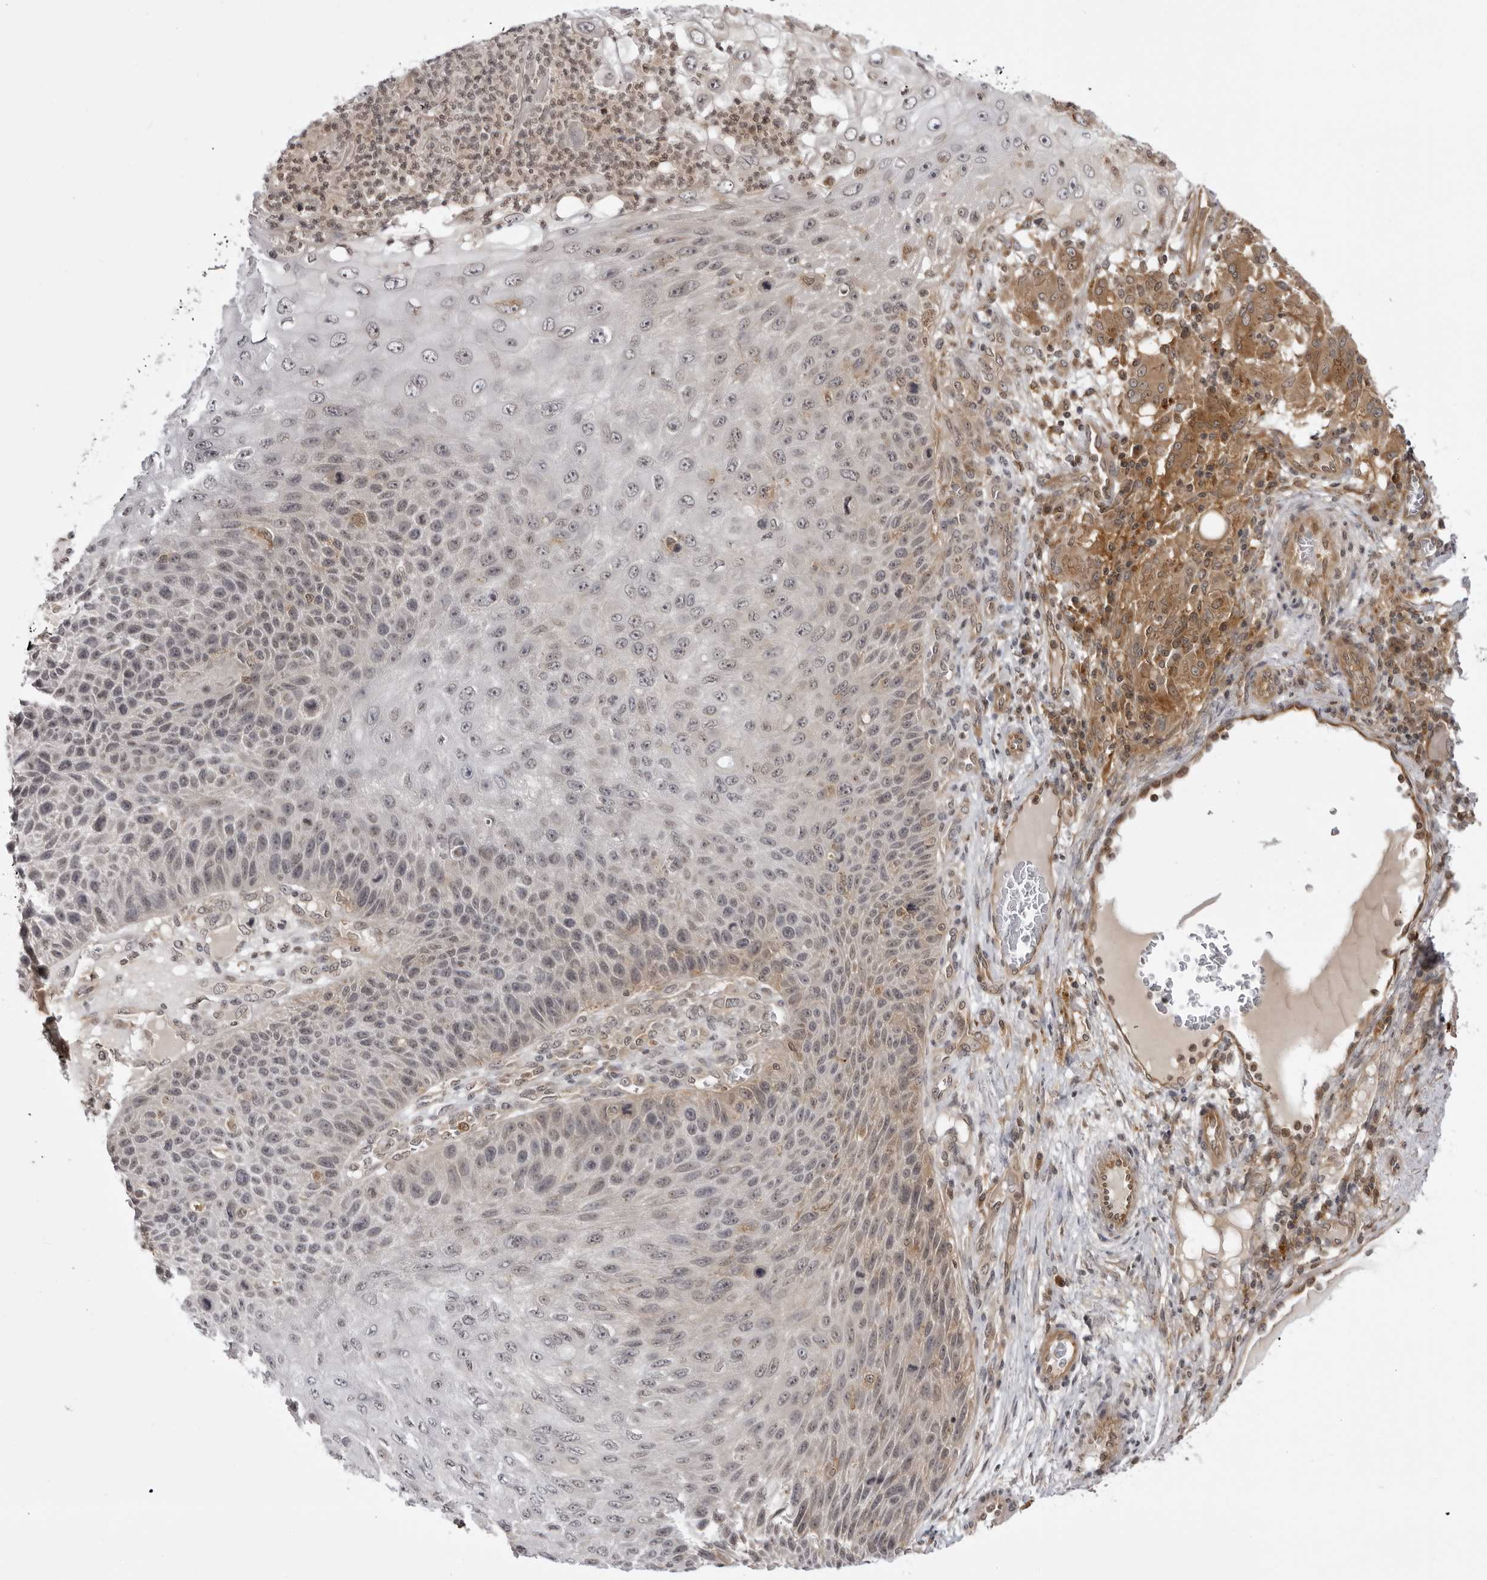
{"staining": {"intensity": "weak", "quantity": "<25%", "location": "cytoplasmic/membranous"}, "tissue": "skin cancer", "cell_type": "Tumor cells", "image_type": "cancer", "snomed": [{"axis": "morphology", "description": "Squamous cell carcinoma, NOS"}, {"axis": "topography", "description": "Skin"}], "caption": "Tumor cells show no significant protein positivity in skin cancer (squamous cell carcinoma).", "gene": "USP43", "patient": {"sex": "female", "age": 88}}